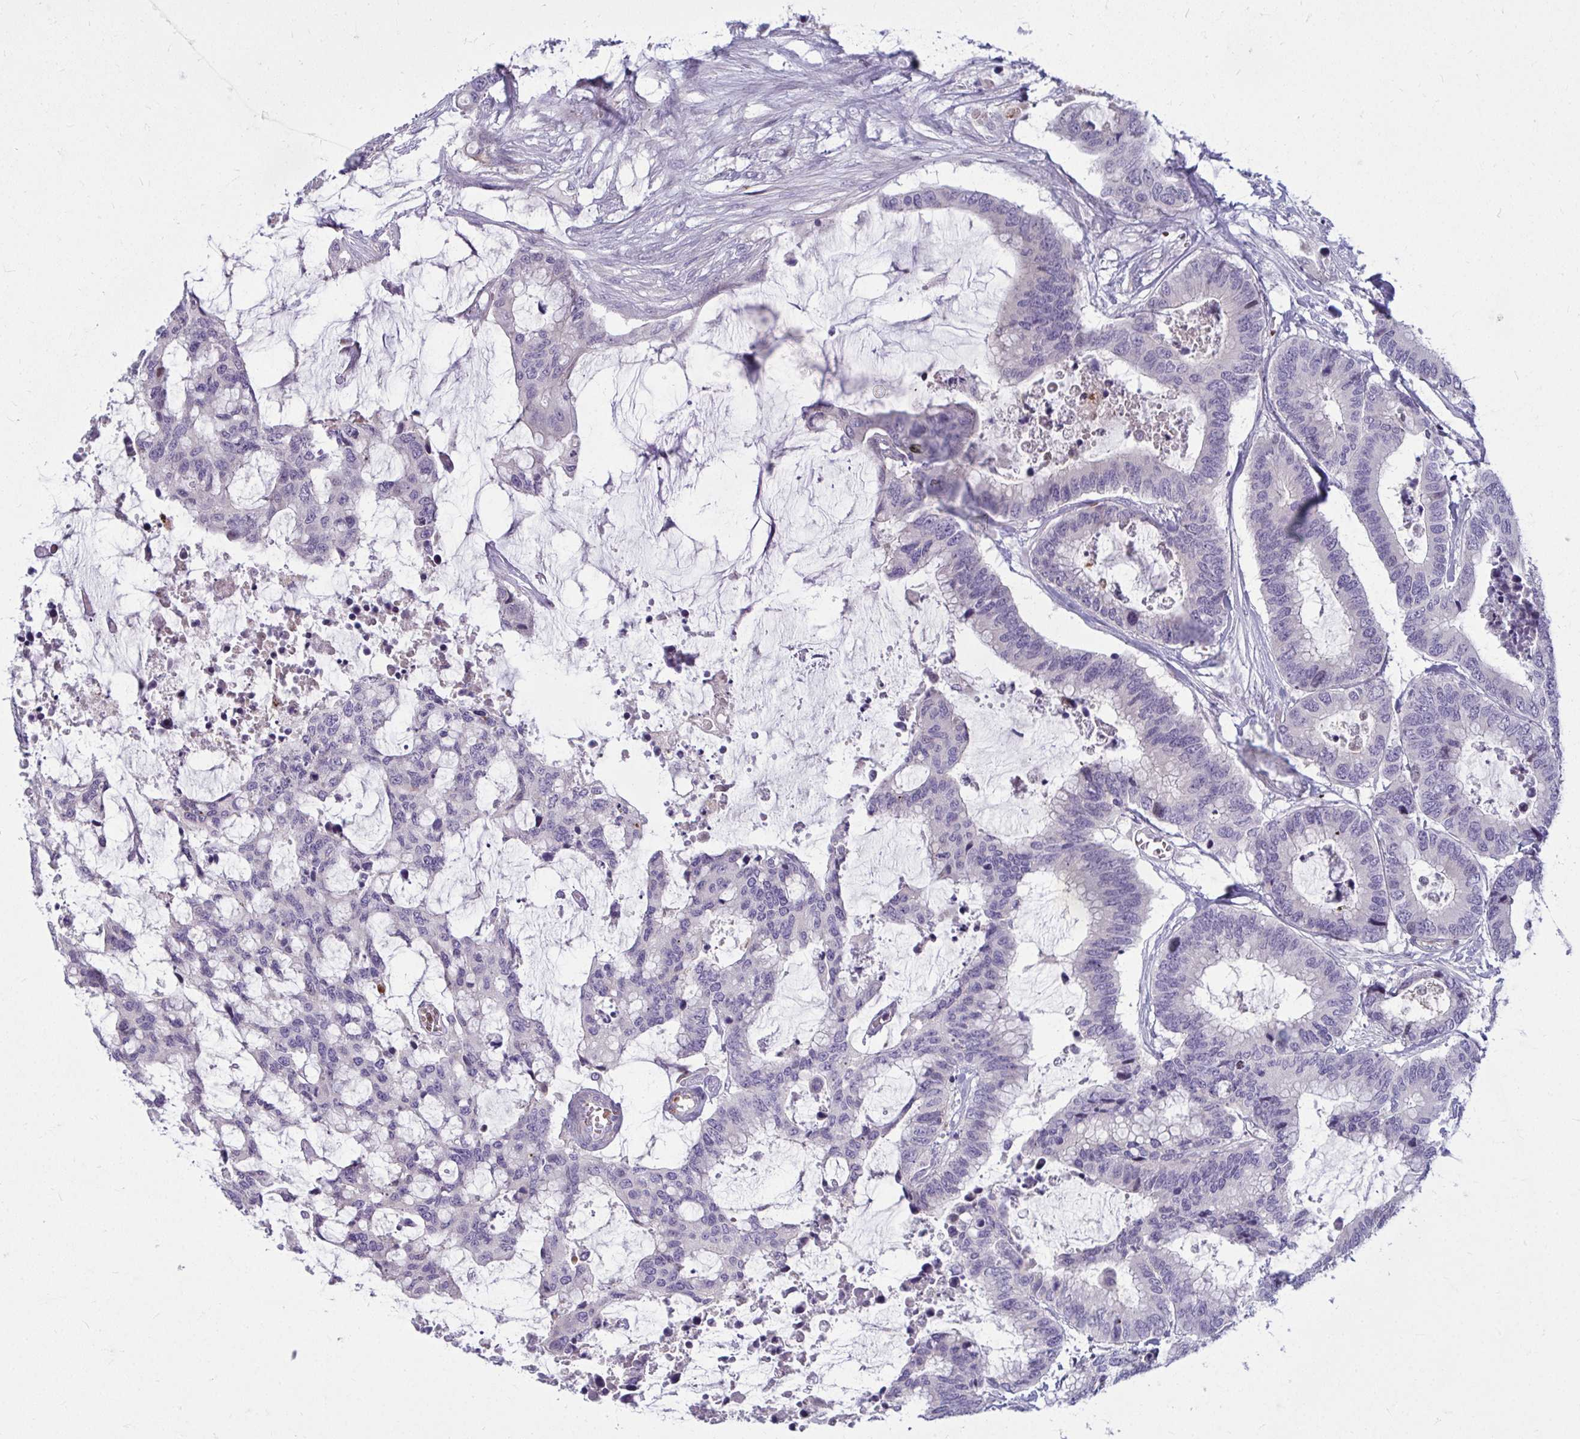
{"staining": {"intensity": "negative", "quantity": "none", "location": "none"}, "tissue": "colorectal cancer", "cell_type": "Tumor cells", "image_type": "cancer", "snomed": [{"axis": "morphology", "description": "Adenocarcinoma, NOS"}, {"axis": "topography", "description": "Rectum"}], "caption": "The histopathology image displays no significant positivity in tumor cells of colorectal cancer (adenocarcinoma). Nuclei are stained in blue.", "gene": "SLC14A1", "patient": {"sex": "female", "age": 59}}